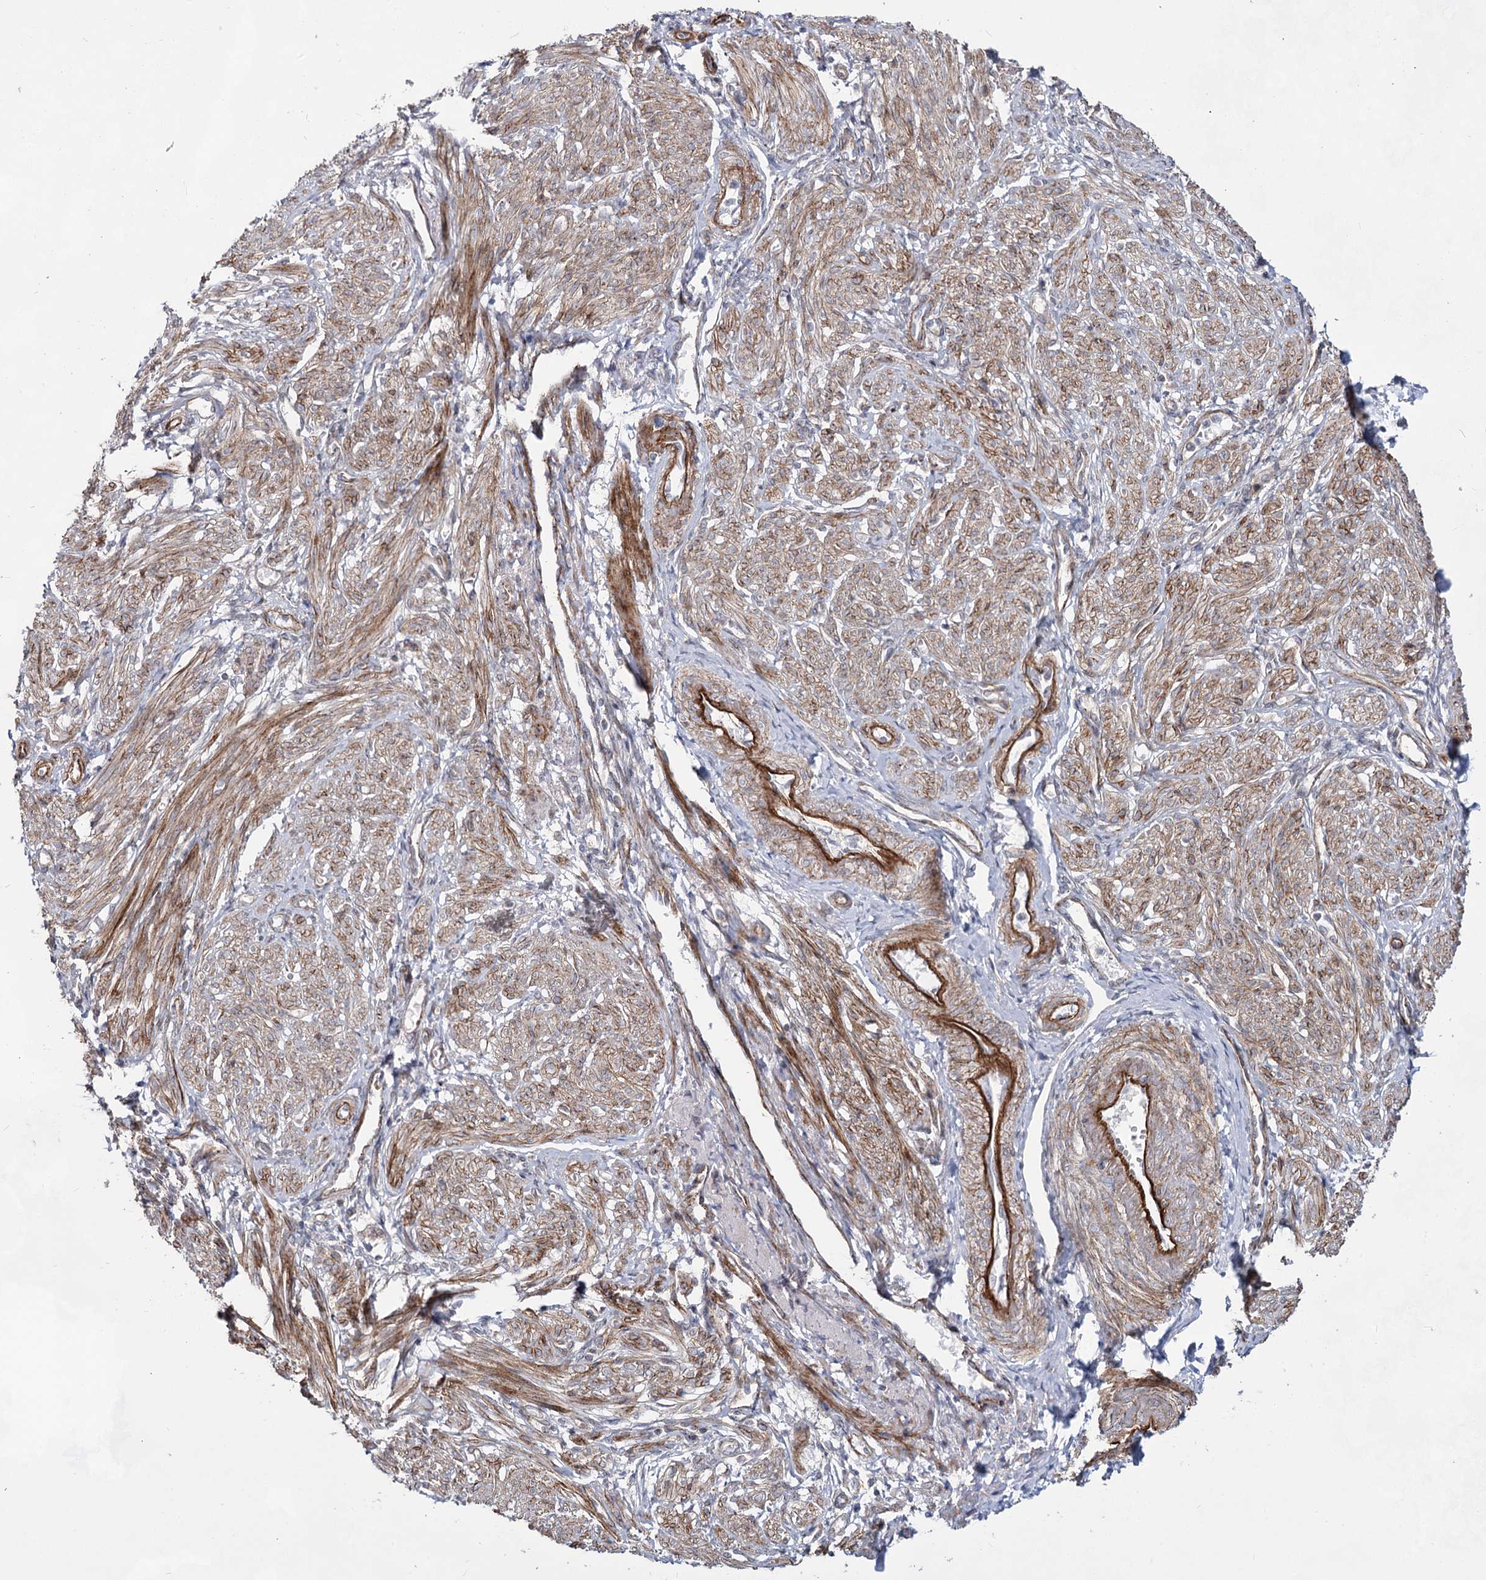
{"staining": {"intensity": "moderate", "quantity": "25%-75%", "location": "cytoplasmic/membranous"}, "tissue": "smooth muscle", "cell_type": "Smooth muscle cells", "image_type": "normal", "snomed": [{"axis": "morphology", "description": "Normal tissue, NOS"}, {"axis": "topography", "description": "Smooth muscle"}], "caption": "Protein expression analysis of unremarkable smooth muscle shows moderate cytoplasmic/membranous expression in approximately 25%-75% of smooth muscle cells. The staining is performed using DAB brown chromogen to label protein expression. The nuclei are counter-stained blue using hematoxylin.", "gene": "ATL2", "patient": {"sex": "female", "age": 39}}